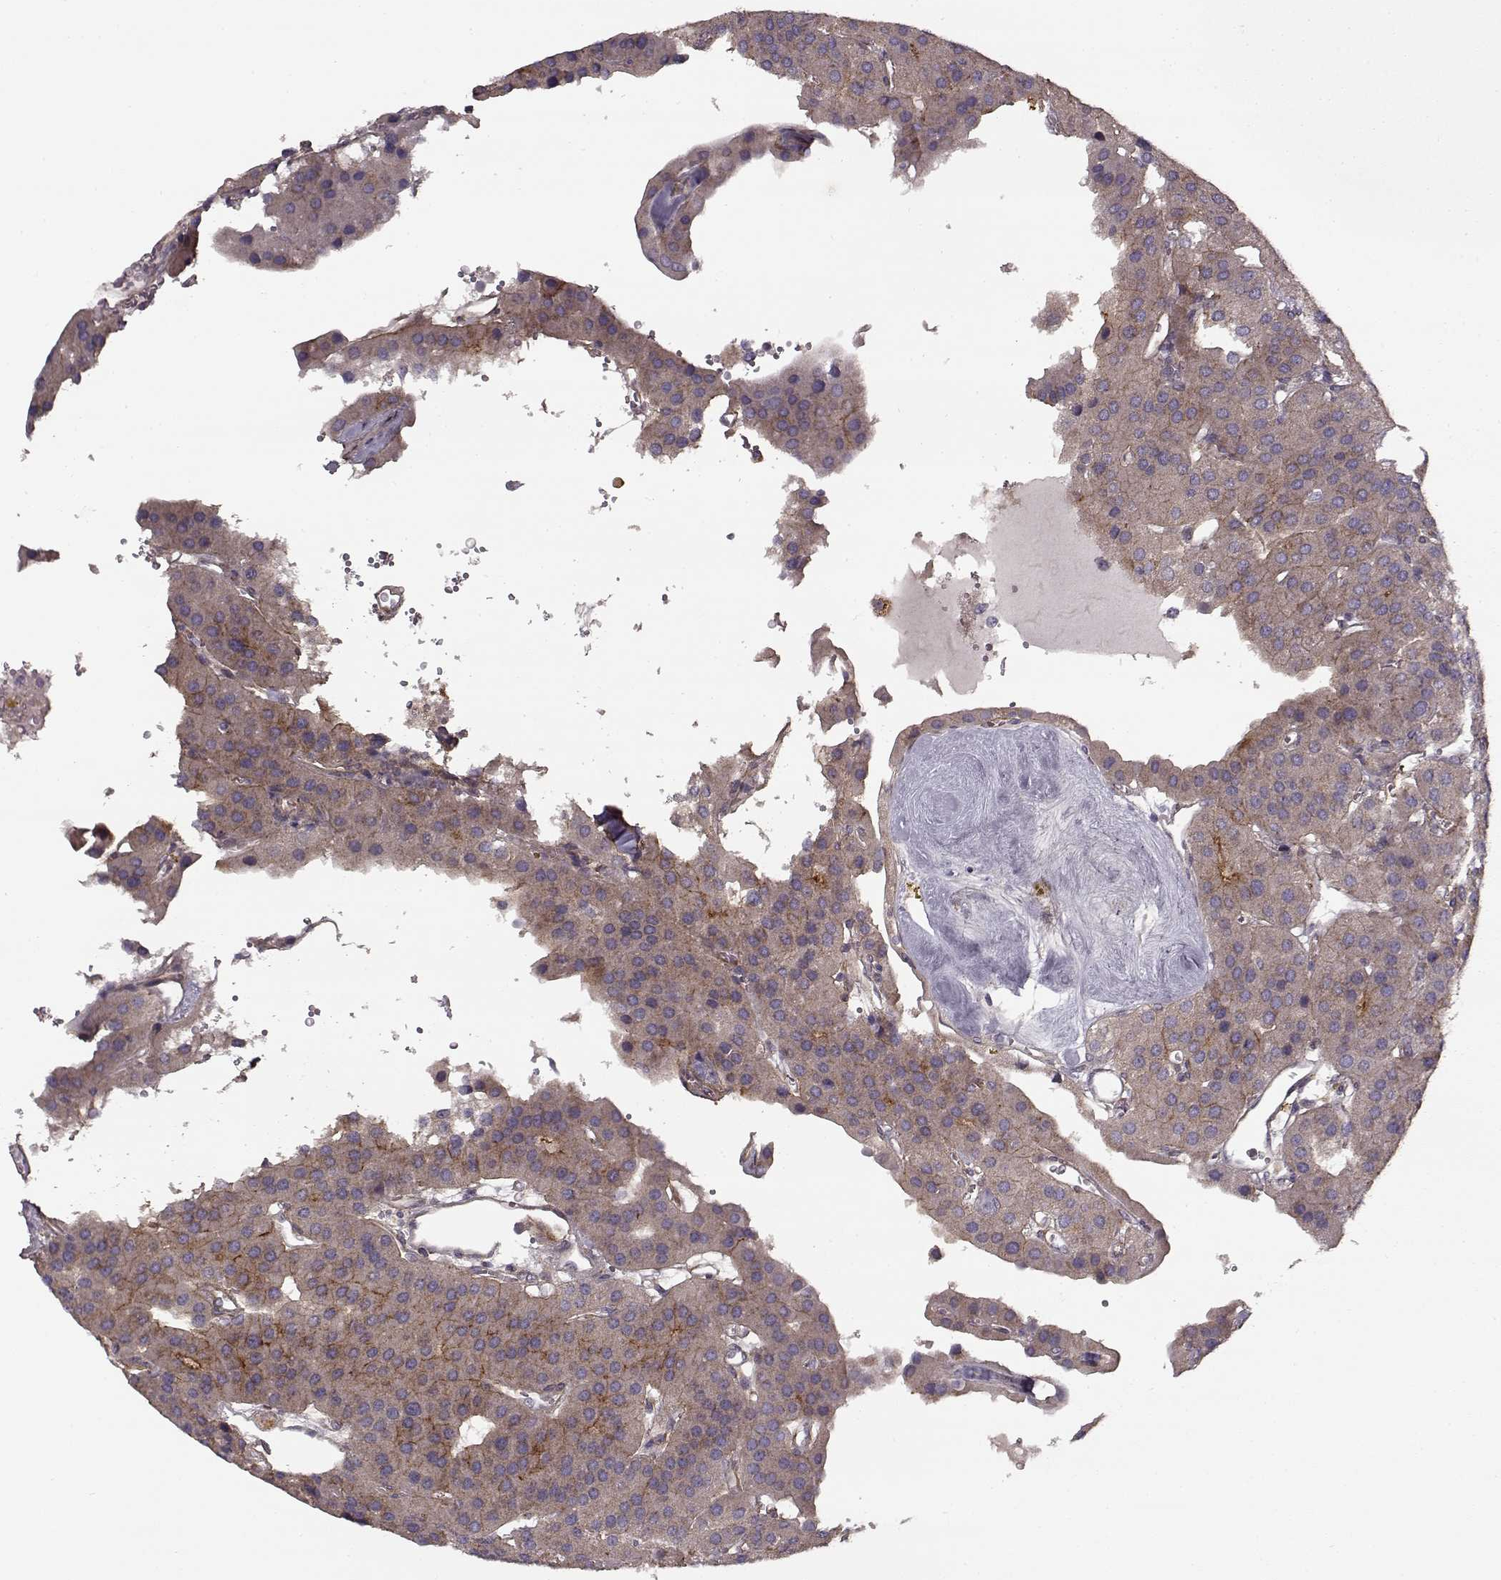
{"staining": {"intensity": "moderate", "quantity": "<25%", "location": "cytoplasmic/membranous"}, "tissue": "parathyroid gland", "cell_type": "Glandular cells", "image_type": "normal", "snomed": [{"axis": "morphology", "description": "Normal tissue, NOS"}, {"axis": "morphology", "description": "Adenoma, NOS"}, {"axis": "topography", "description": "Parathyroid gland"}], "caption": "This photomicrograph exhibits normal parathyroid gland stained with immunohistochemistry to label a protein in brown. The cytoplasmic/membranous of glandular cells show moderate positivity for the protein. Nuclei are counter-stained blue.", "gene": "LAMB2", "patient": {"sex": "female", "age": 86}}